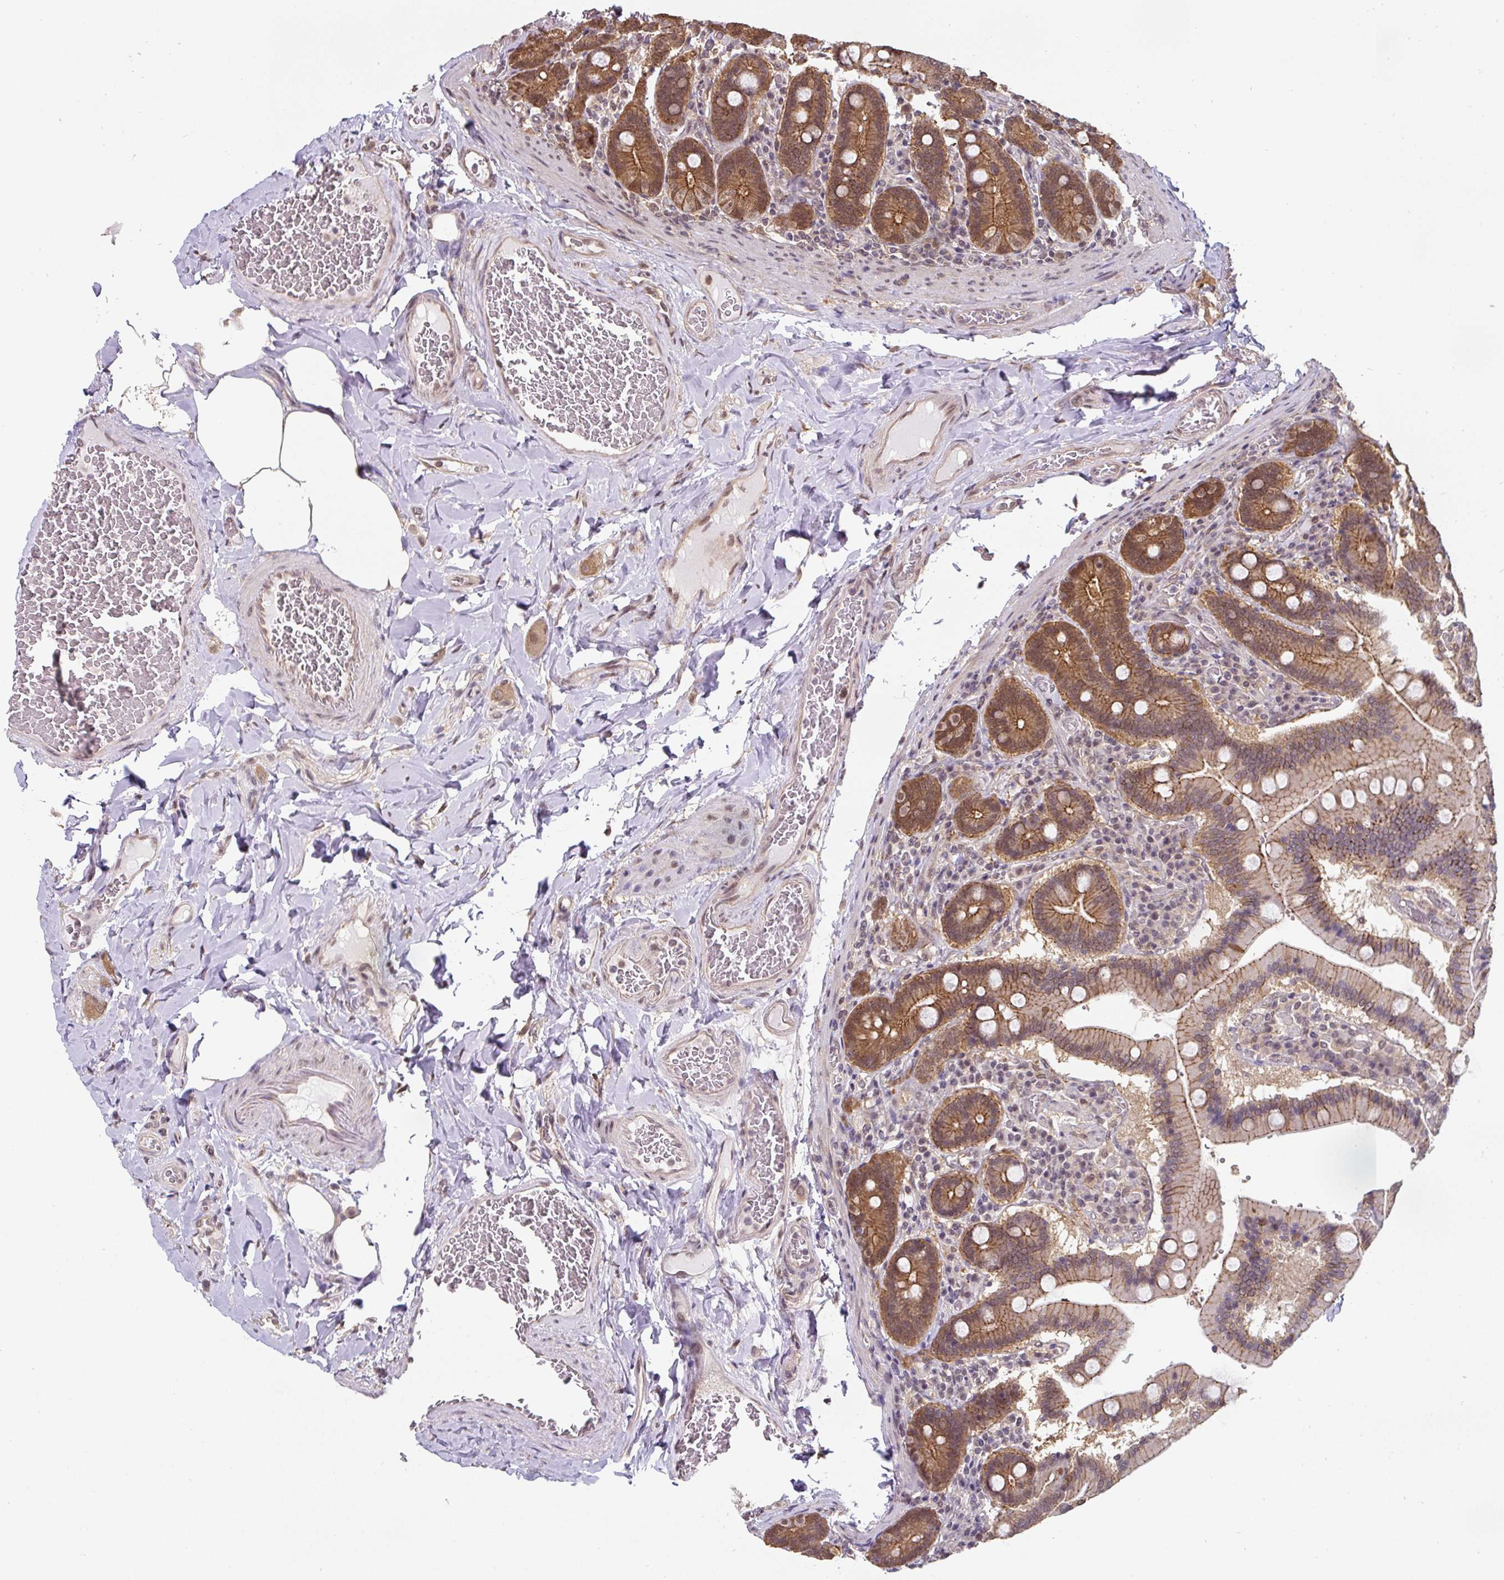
{"staining": {"intensity": "strong", "quantity": ">75%", "location": "cytoplasmic/membranous,nuclear"}, "tissue": "duodenum", "cell_type": "Glandular cells", "image_type": "normal", "snomed": [{"axis": "morphology", "description": "Normal tissue, NOS"}, {"axis": "topography", "description": "Duodenum"}], "caption": "This image displays benign duodenum stained with immunohistochemistry to label a protein in brown. The cytoplasmic/membranous,nuclear of glandular cells show strong positivity for the protein. Nuclei are counter-stained blue.", "gene": "ST13", "patient": {"sex": "female", "age": 62}}